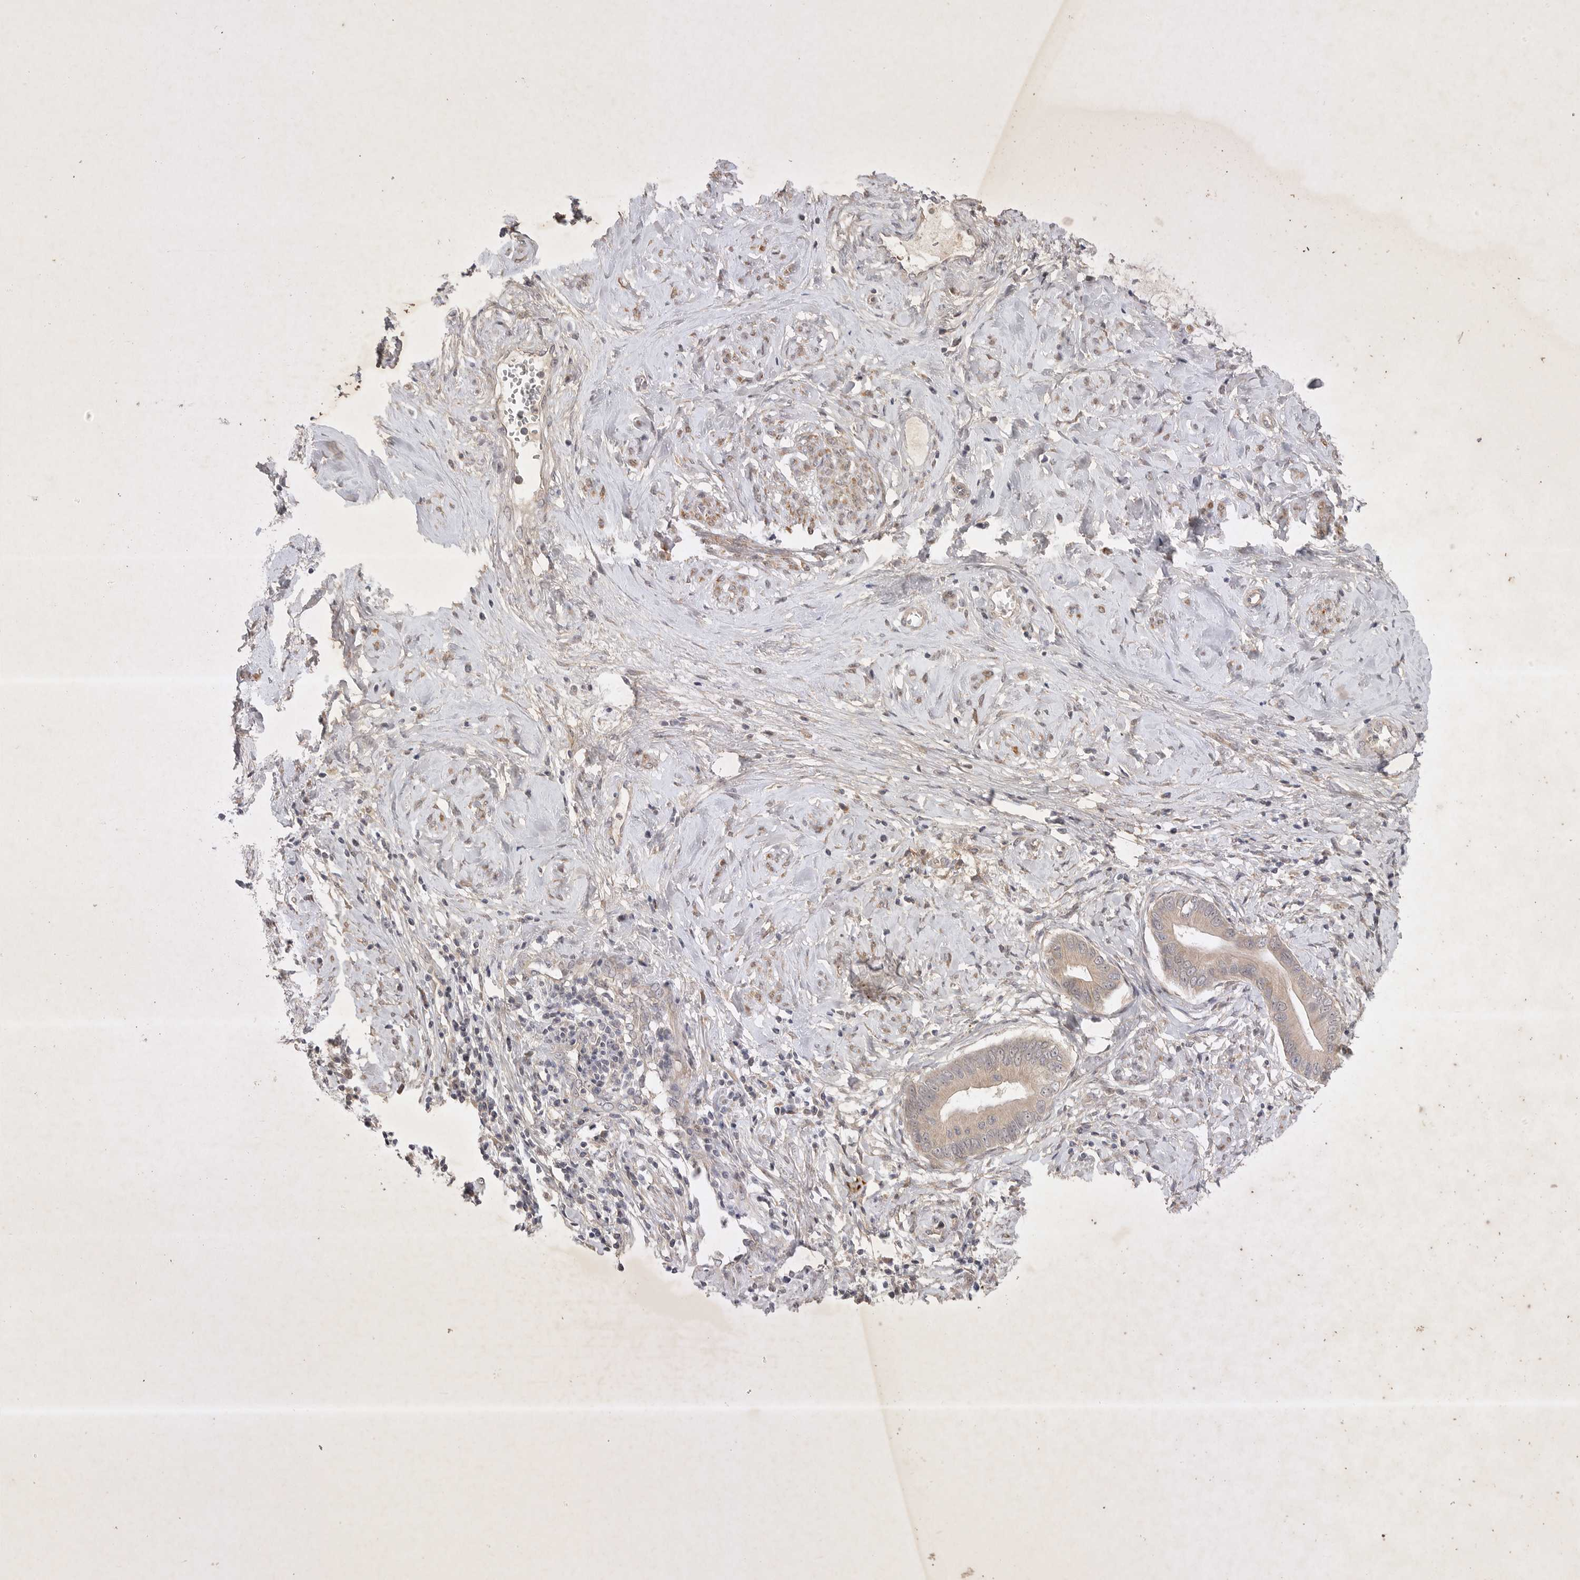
{"staining": {"intensity": "weak", "quantity": ">75%", "location": "cytoplasmic/membranous"}, "tissue": "cervical cancer", "cell_type": "Tumor cells", "image_type": "cancer", "snomed": [{"axis": "morphology", "description": "Adenocarcinoma, NOS"}, {"axis": "topography", "description": "Cervix"}], "caption": "Adenocarcinoma (cervical) stained with DAB (3,3'-diaminobenzidine) IHC exhibits low levels of weak cytoplasmic/membranous positivity in about >75% of tumor cells.", "gene": "PTPDC1", "patient": {"sex": "female", "age": 44}}